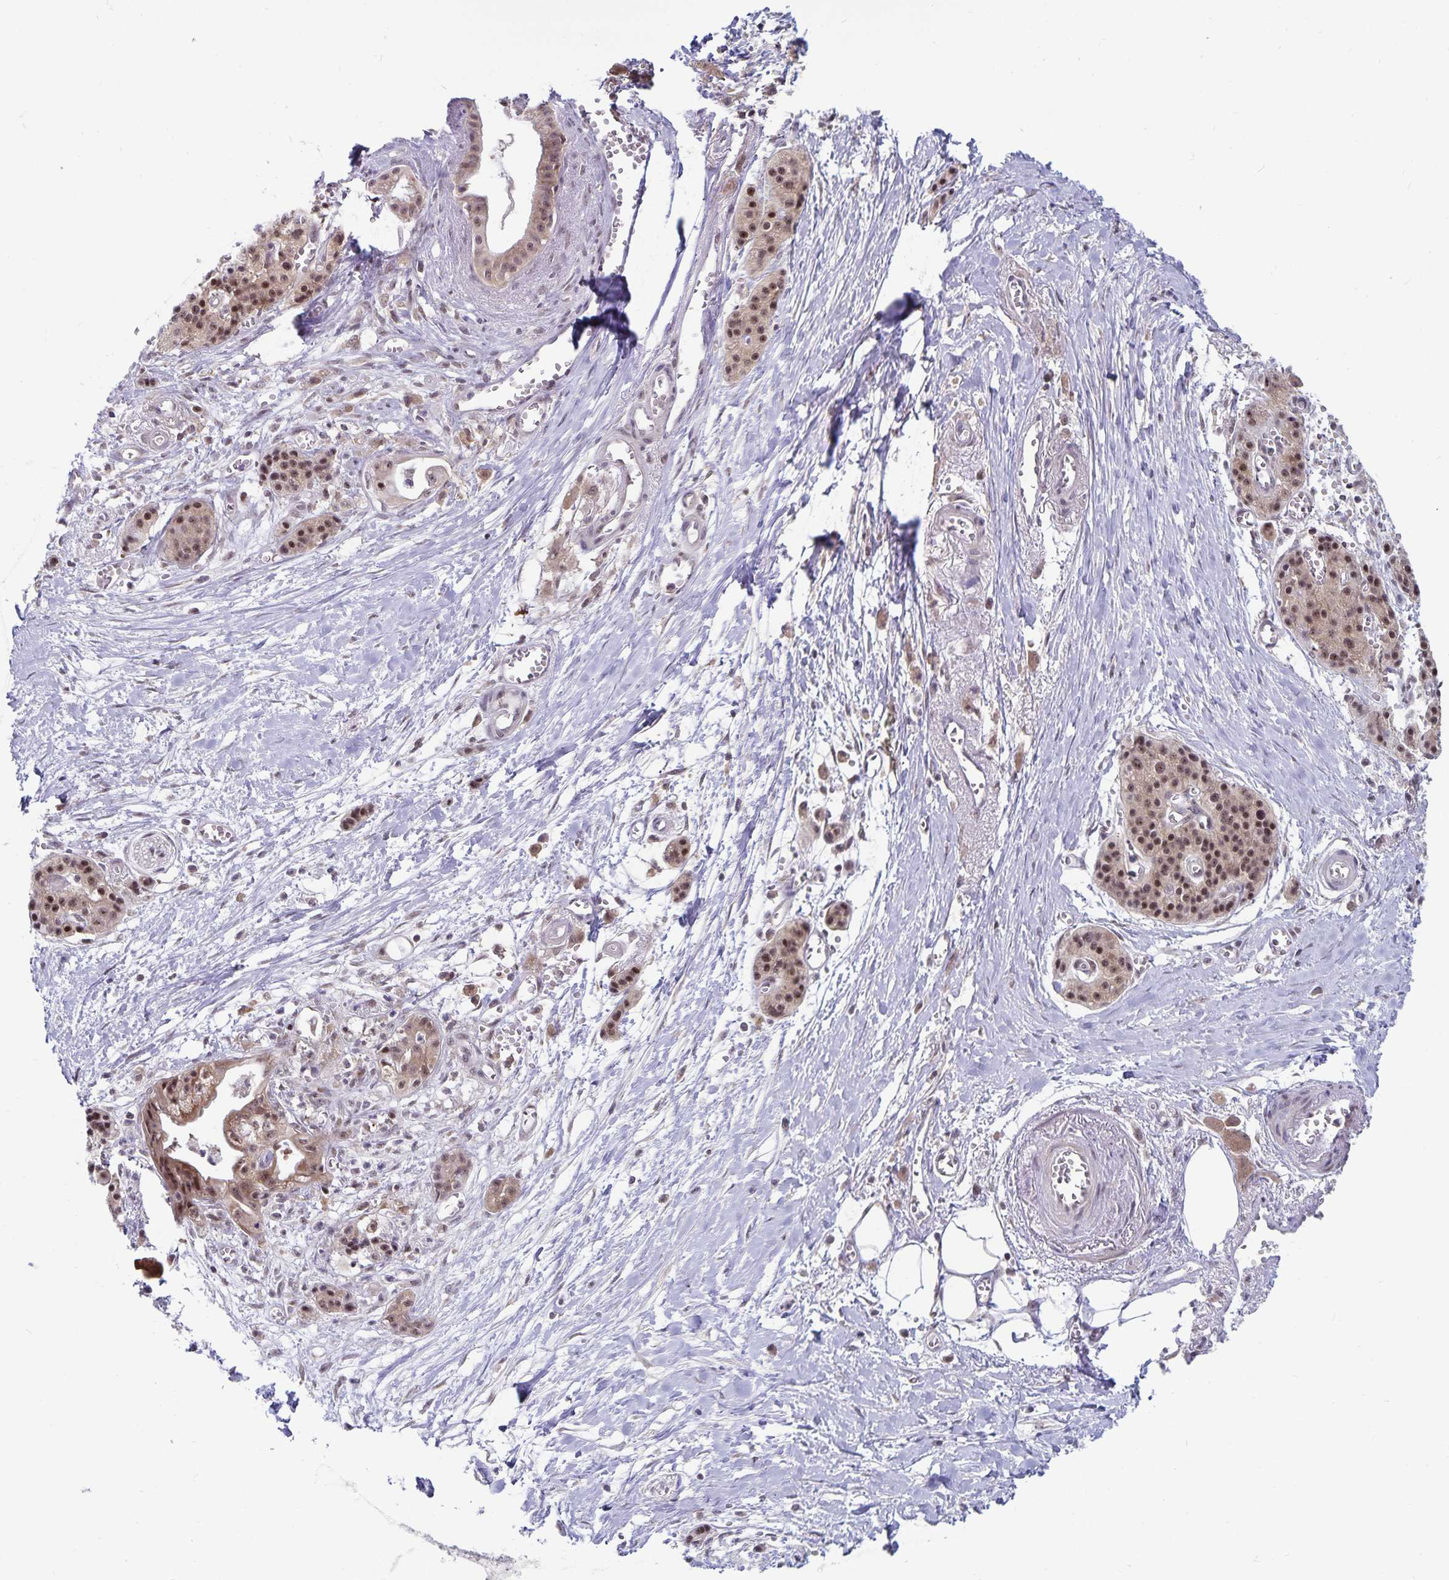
{"staining": {"intensity": "weak", "quantity": ">75%", "location": "cytoplasmic/membranous,nuclear"}, "tissue": "pancreatic cancer", "cell_type": "Tumor cells", "image_type": "cancer", "snomed": [{"axis": "morphology", "description": "Adenocarcinoma, NOS"}, {"axis": "topography", "description": "Pancreas"}], "caption": "Pancreatic adenocarcinoma stained with a protein marker exhibits weak staining in tumor cells.", "gene": "EXOC6B", "patient": {"sex": "male", "age": 71}}